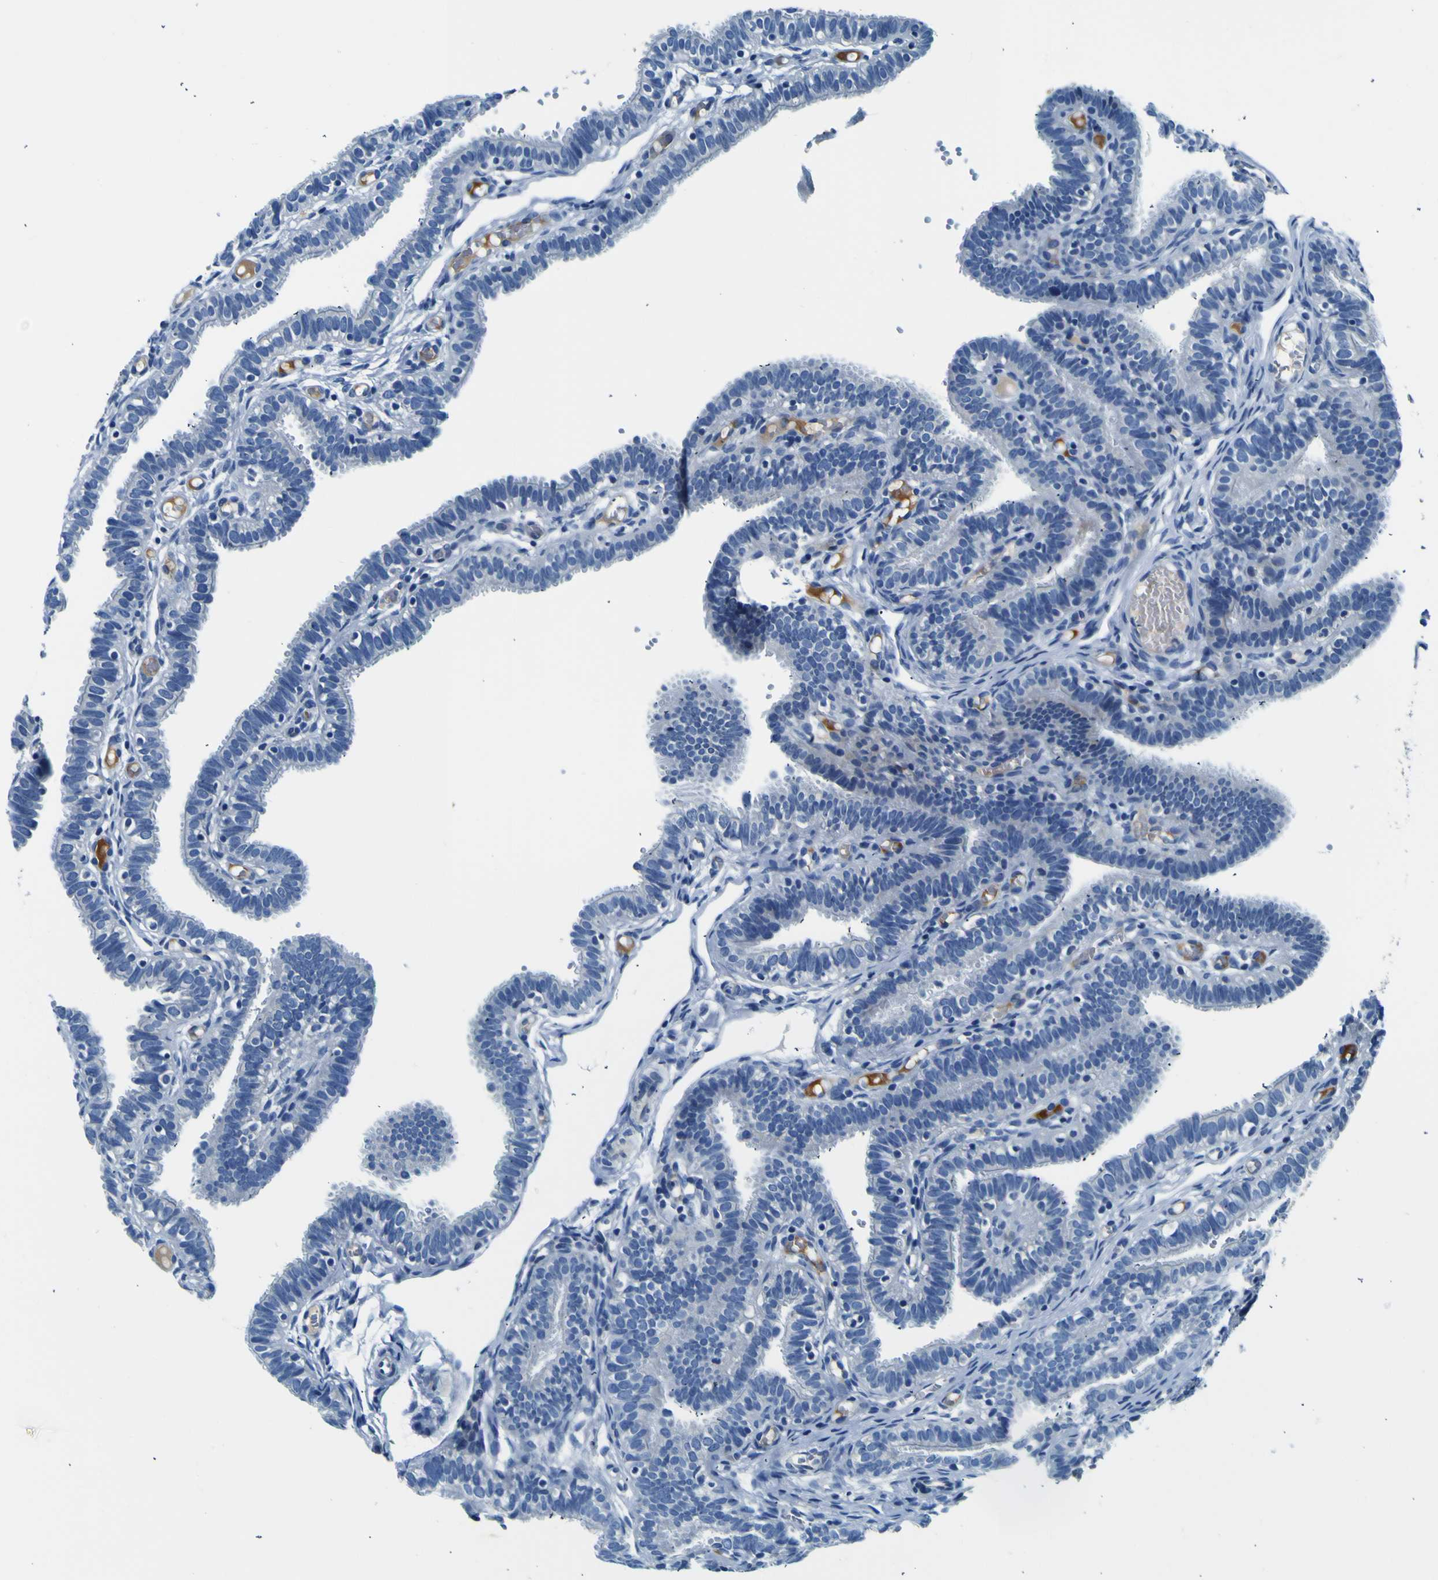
{"staining": {"intensity": "negative", "quantity": "none", "location": "none"}, "tissue": "fallopian tube", "cell_type": "Glandular cells", "image_type": "normal", "snomed": [{"axis": "morphology", "description": "Normal tissue, NOS"}, {"axis": "topography", "description": "Fallopian tube"}, {"axis": "topography", "description": "Placenta"}], "caption": "High power microscopy image of an immunohistochemistry photomicrograph of normal fallopian tube, revealing no significant staining in glandular cells. (DAB immunohistochemistry (IHC) visualized using brightfield microscopy, high magnification).", "gene": "ADGRA2", "patient": {"sex": "female", "age": 34}}